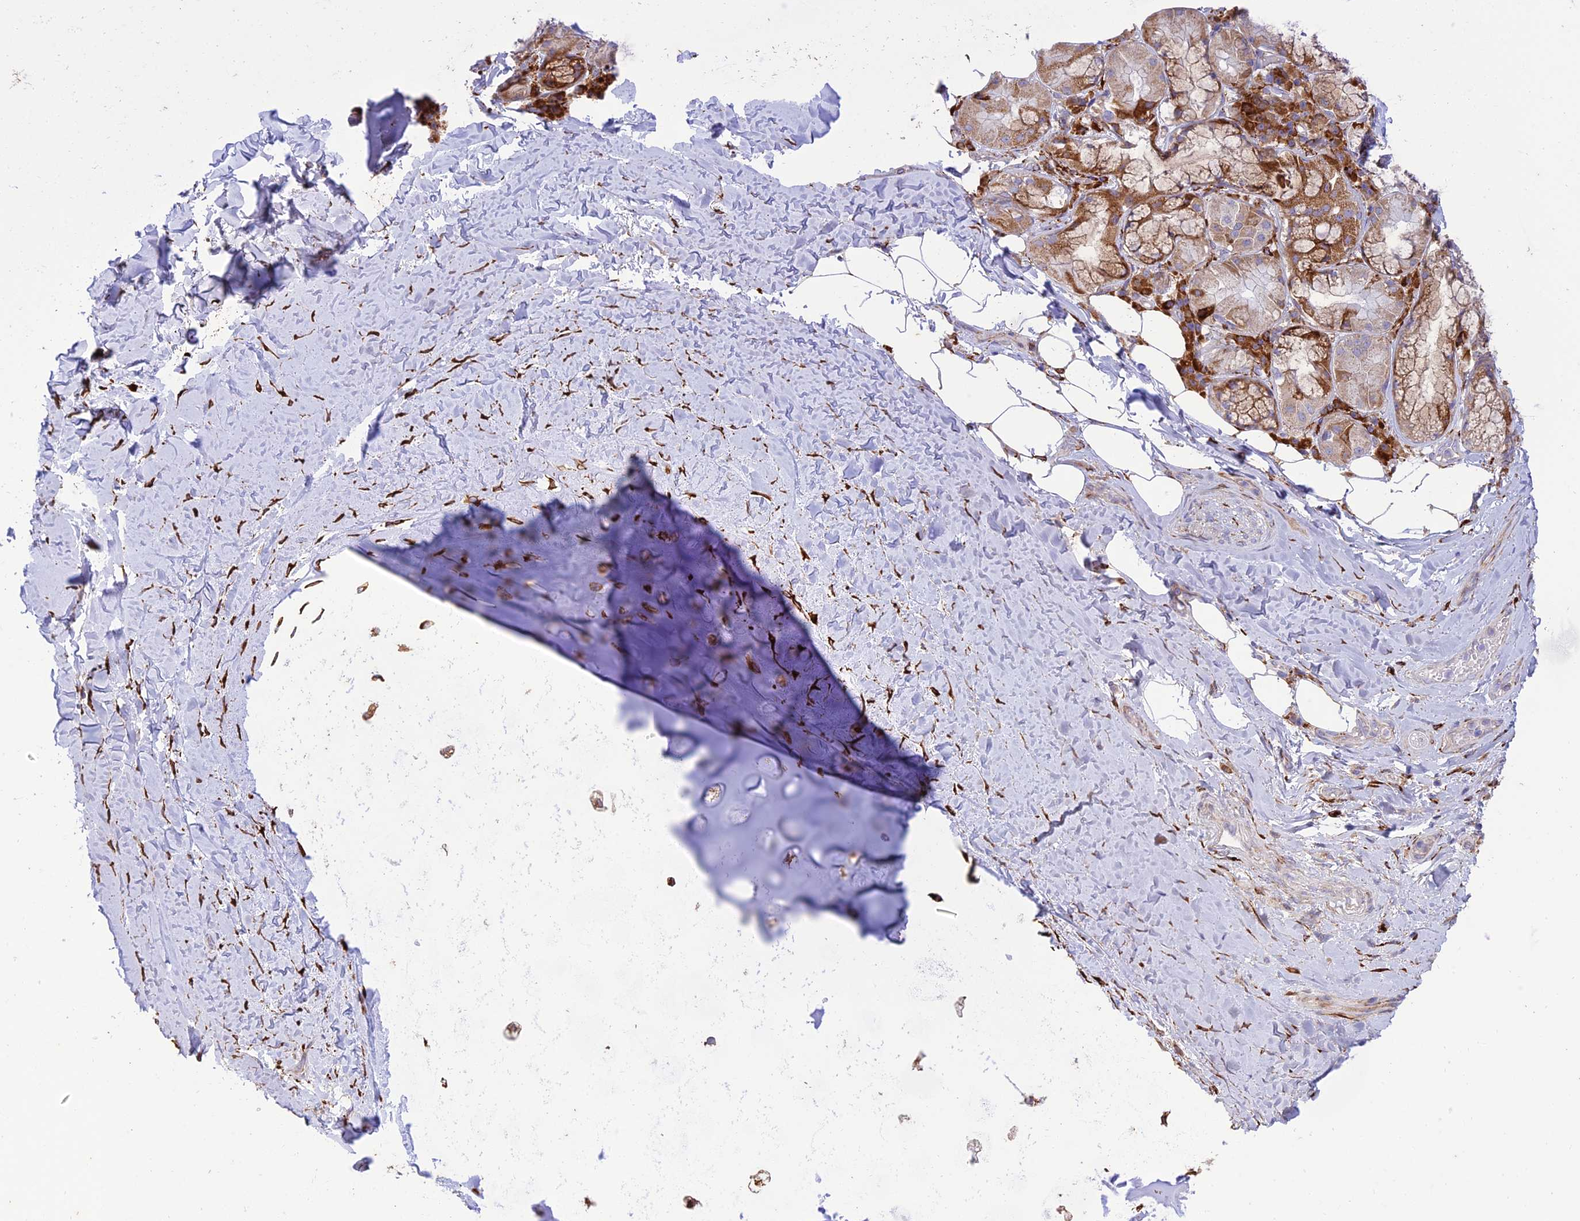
{"staining": {"intensity": "negative", "quantity": "none", "location": "none"}, "tissue": "adipose tissue", "cell_type": "Adipocytes", "image_type": "normal", "snomed": [{"axis": "morphology", "description": "Normal tissue, NOS"}, {"axis": "topography", "description": "Lymph node"}, {"axis": "topography", "description": "Cartilage tissue"}, {"axis": "topography", "description": "Bronchus"}], "caption": "An IHC image of benign adipose tissue is shown. There is no staining in adipocytes of adipose tissue.", "gene": "RCN3", "patient": {"sex": "male", "age": 63}}